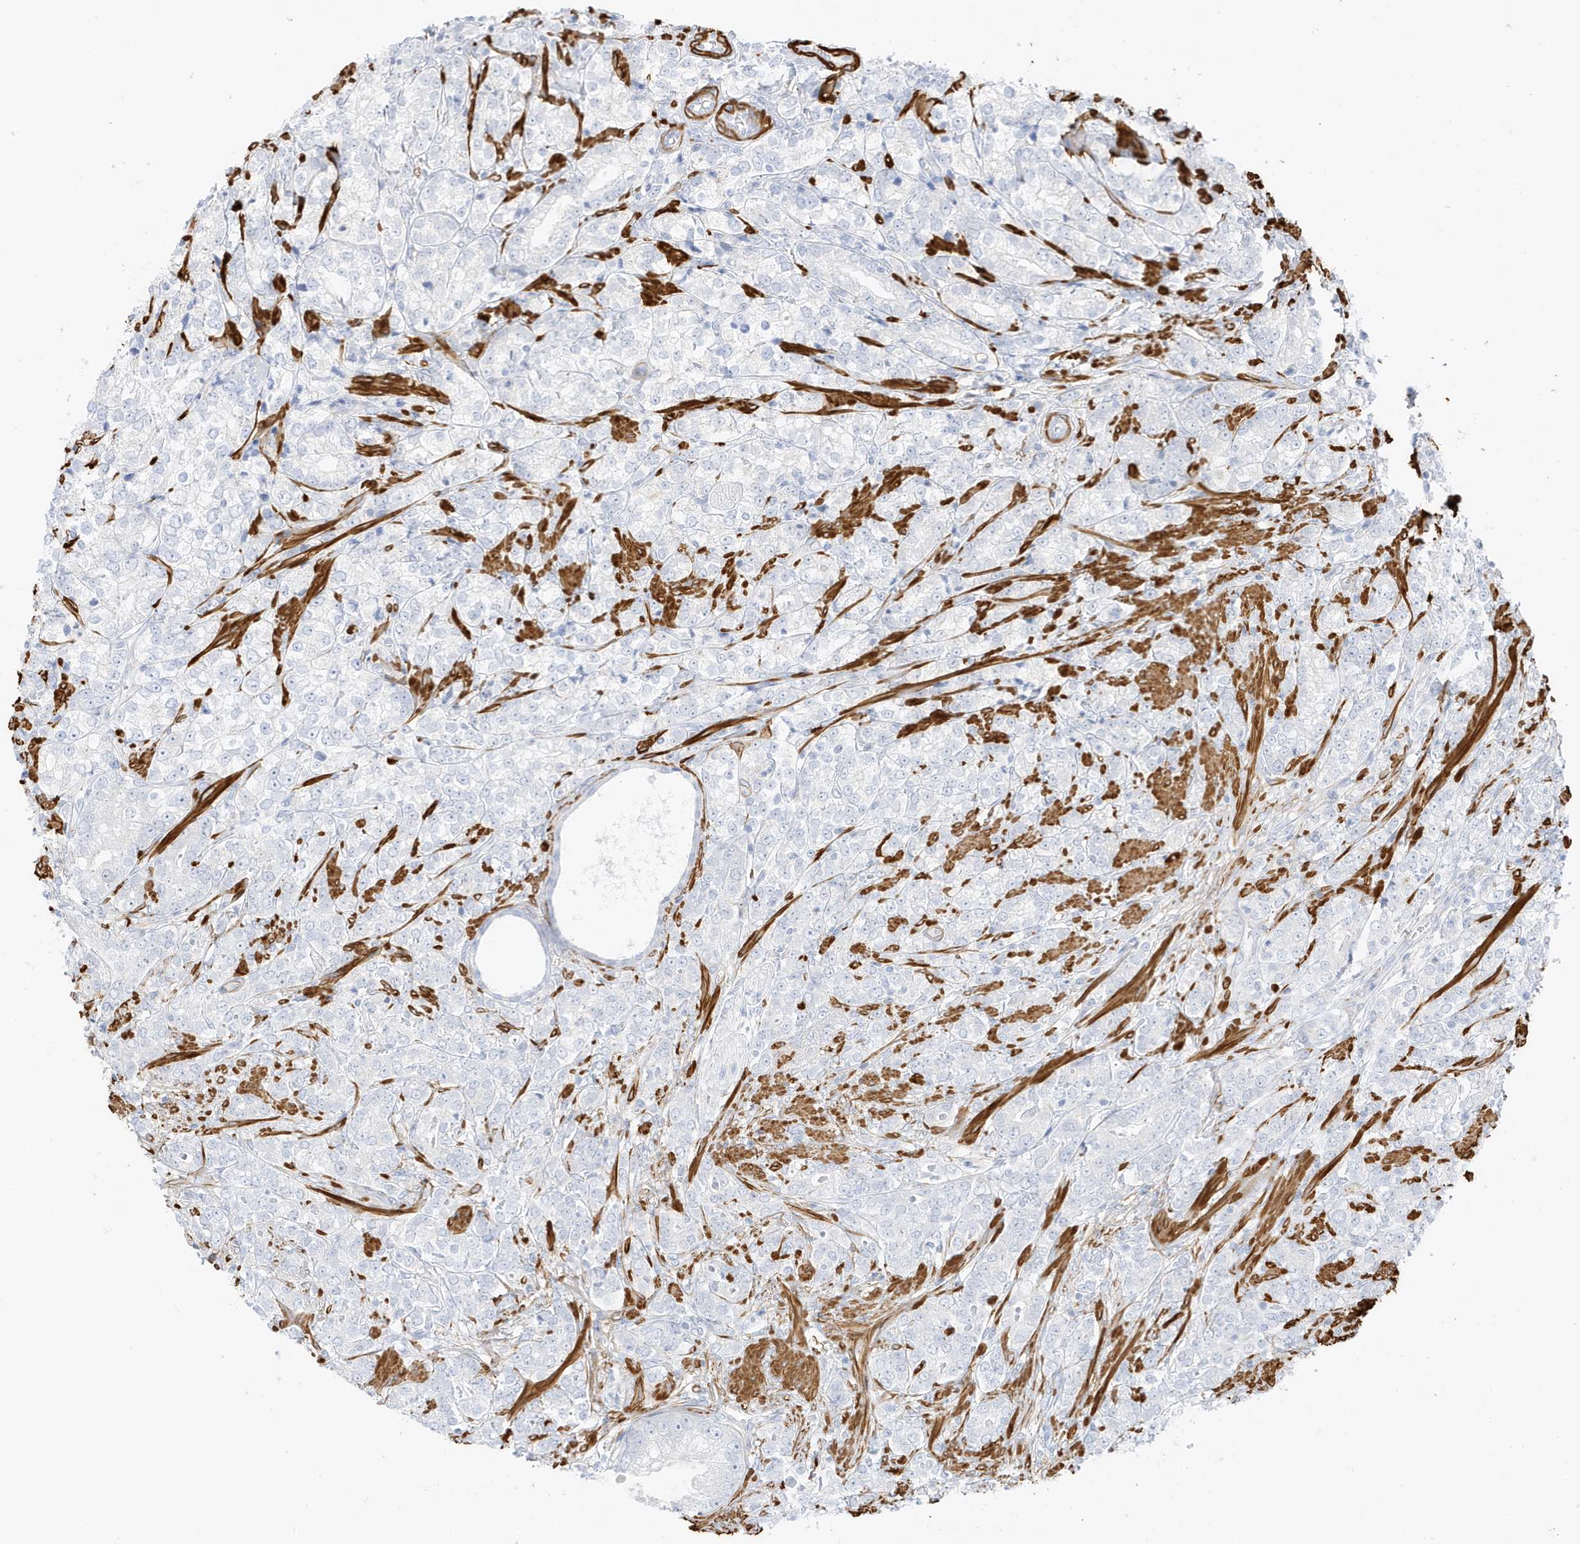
{"staining": {"intensity": "negative", "quantity": "none", "location": "none"}, "tissue": "prostate cancer", "cell_type": "Tumor cells", "image_type": "cancer", "snomed": [{"axis": "morphology", "description": "Adenocarcinoma, High grade"}, {"axis": "topography", "description": "Prostate"}], "caption": "The immunohistochemistry (IHC) histopathology image has no significant staining in tumor cells of prostate cancer tissue. (IHC, brightfield microscopy, high magnification).", "gene": "SLC22A13", "patient": {"sex": "male", "age": 69}}